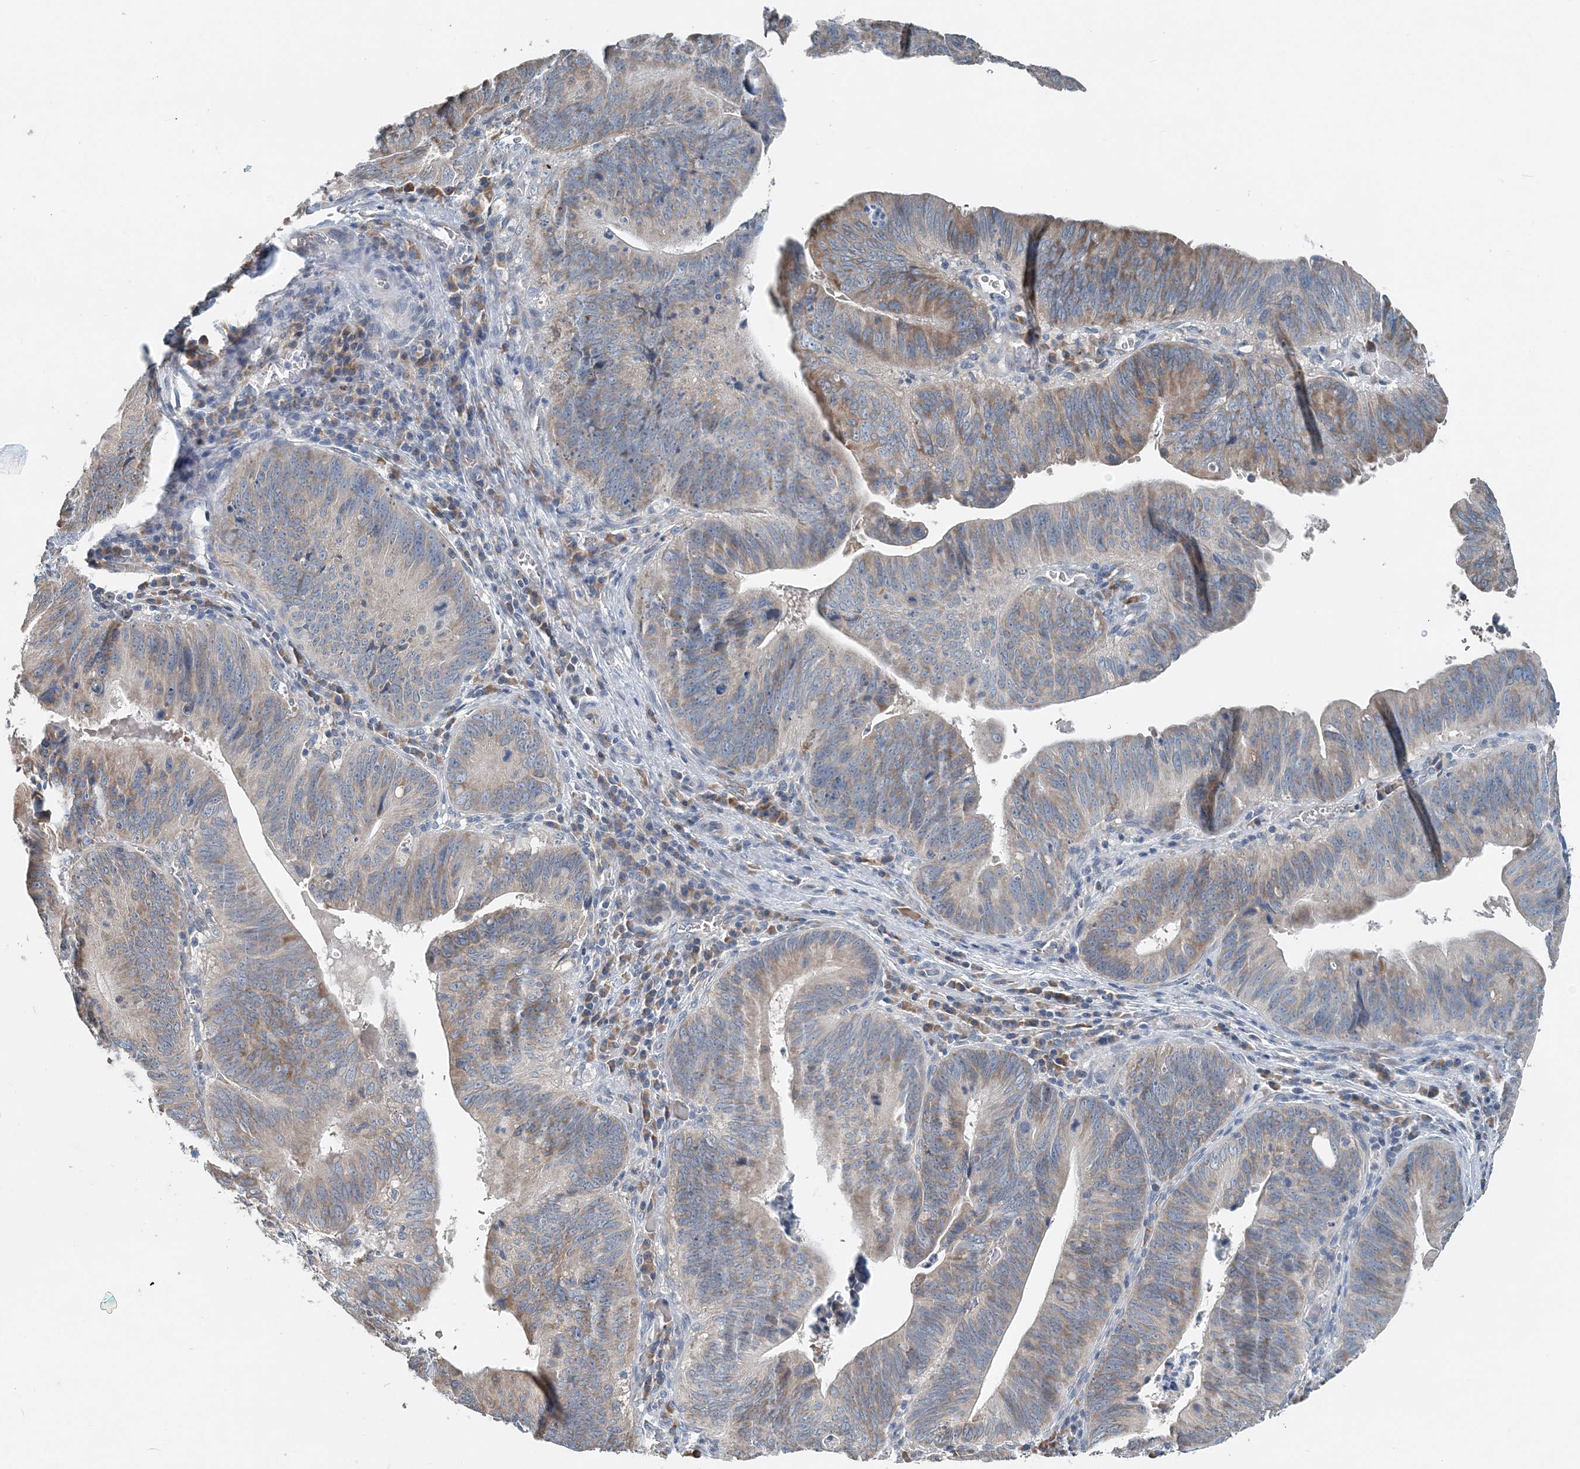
{"staining": {"intensity": "weak", "quantity": "25%-75%", "location": "cytoplasmic/membranous"}, "tissue": "pancreatic cancer", "cell_type": "Tumor cells", "image_type": "cancer", "snomed": [{"axis": "morphology", "description": "Adenocarcinoma, NOS"}, {"axis": "topography", "description": "Pancreas"}], "caption": "This is a histology image of immunohistochemistry (IHC) staining of pancreatic cancer (adenocarcinoma), which shows weak positivity in the cytoplasmic/membranous of tumor cells.", "gene": "EEF1A2", "patient": {"sex": "male", "age": 63}}